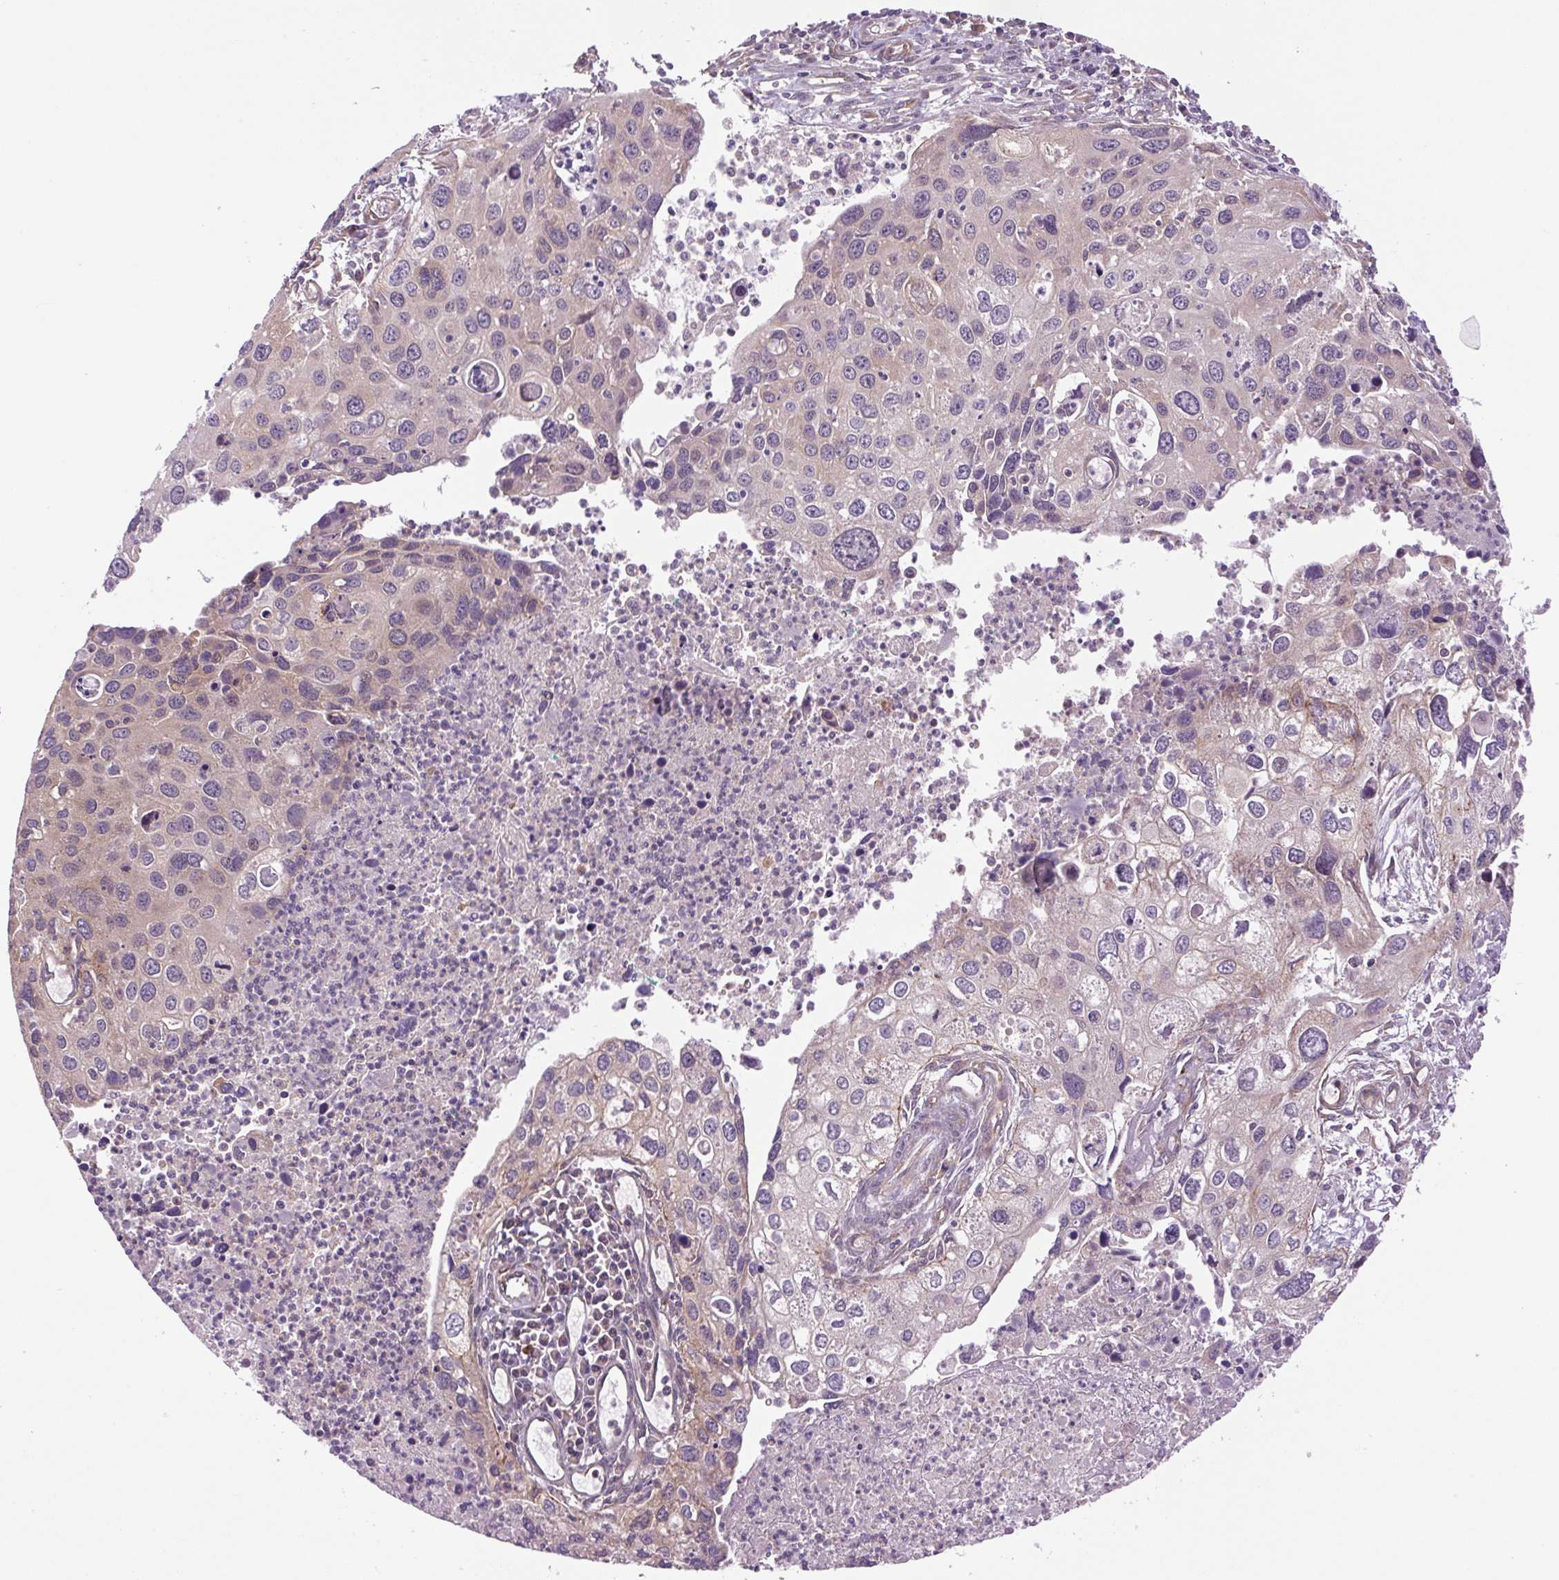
{"staining": {"intensity": "weak", "quantity": "<25%", "location": "cytoplasmic/membranous"}, "tissue": "cervical cancer", "cell_type": "Tumor cells", "image_type": "cancer", "snomed": [{"axis": "morphology", "description": "Squamous cell carcinoma, NOS"}, {"axis": "topography", "description": "Cervix"}], "caption": "IHC photomicrograph of neoplastic tissue: cervical cancer stained with DAB reveals no significant protein staining in tumor cells.", "gene": "SEPTIN10", "patient": {"sex": "female", "age": 55}}